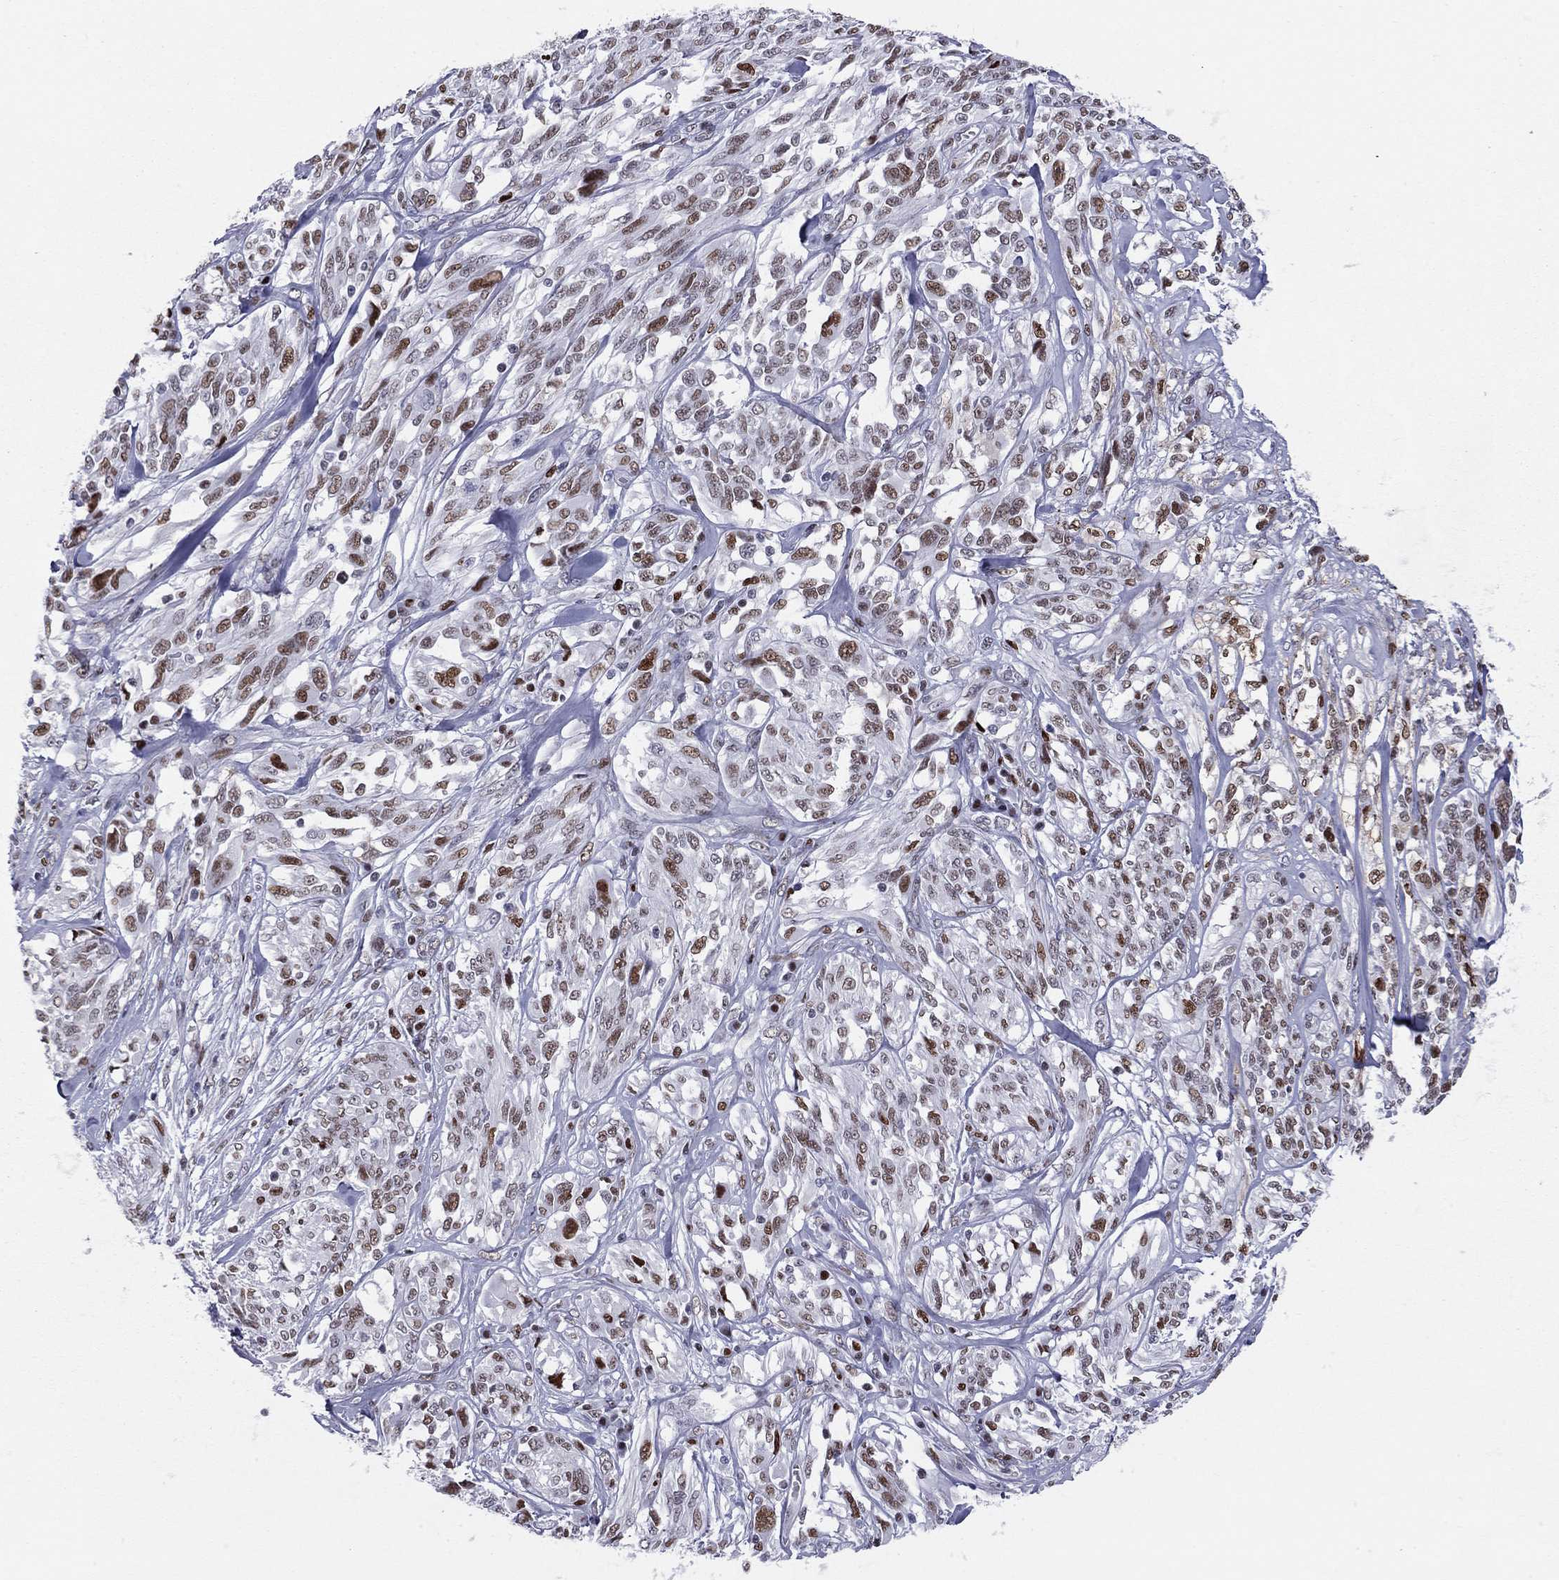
{"staining": {"intensity": "strong", "quantity": ">75%", "location": "nuclear"}, "tissue": "melanoma", "cell_type": "Tumor cells", "image_type": "cancer", "snomed": [{"axis": "morphology", "description": "Malignant melanoma, NOS"}, {"axis": "topography", "description": "Skin"}], "caption": "Human malignant melanoma stained for a protein (brown) reveals strong nuclear positive staining in about >75% of tumor cells.", "gene": "PCGF3", "patient": {"sex": "female", "age": 91}}